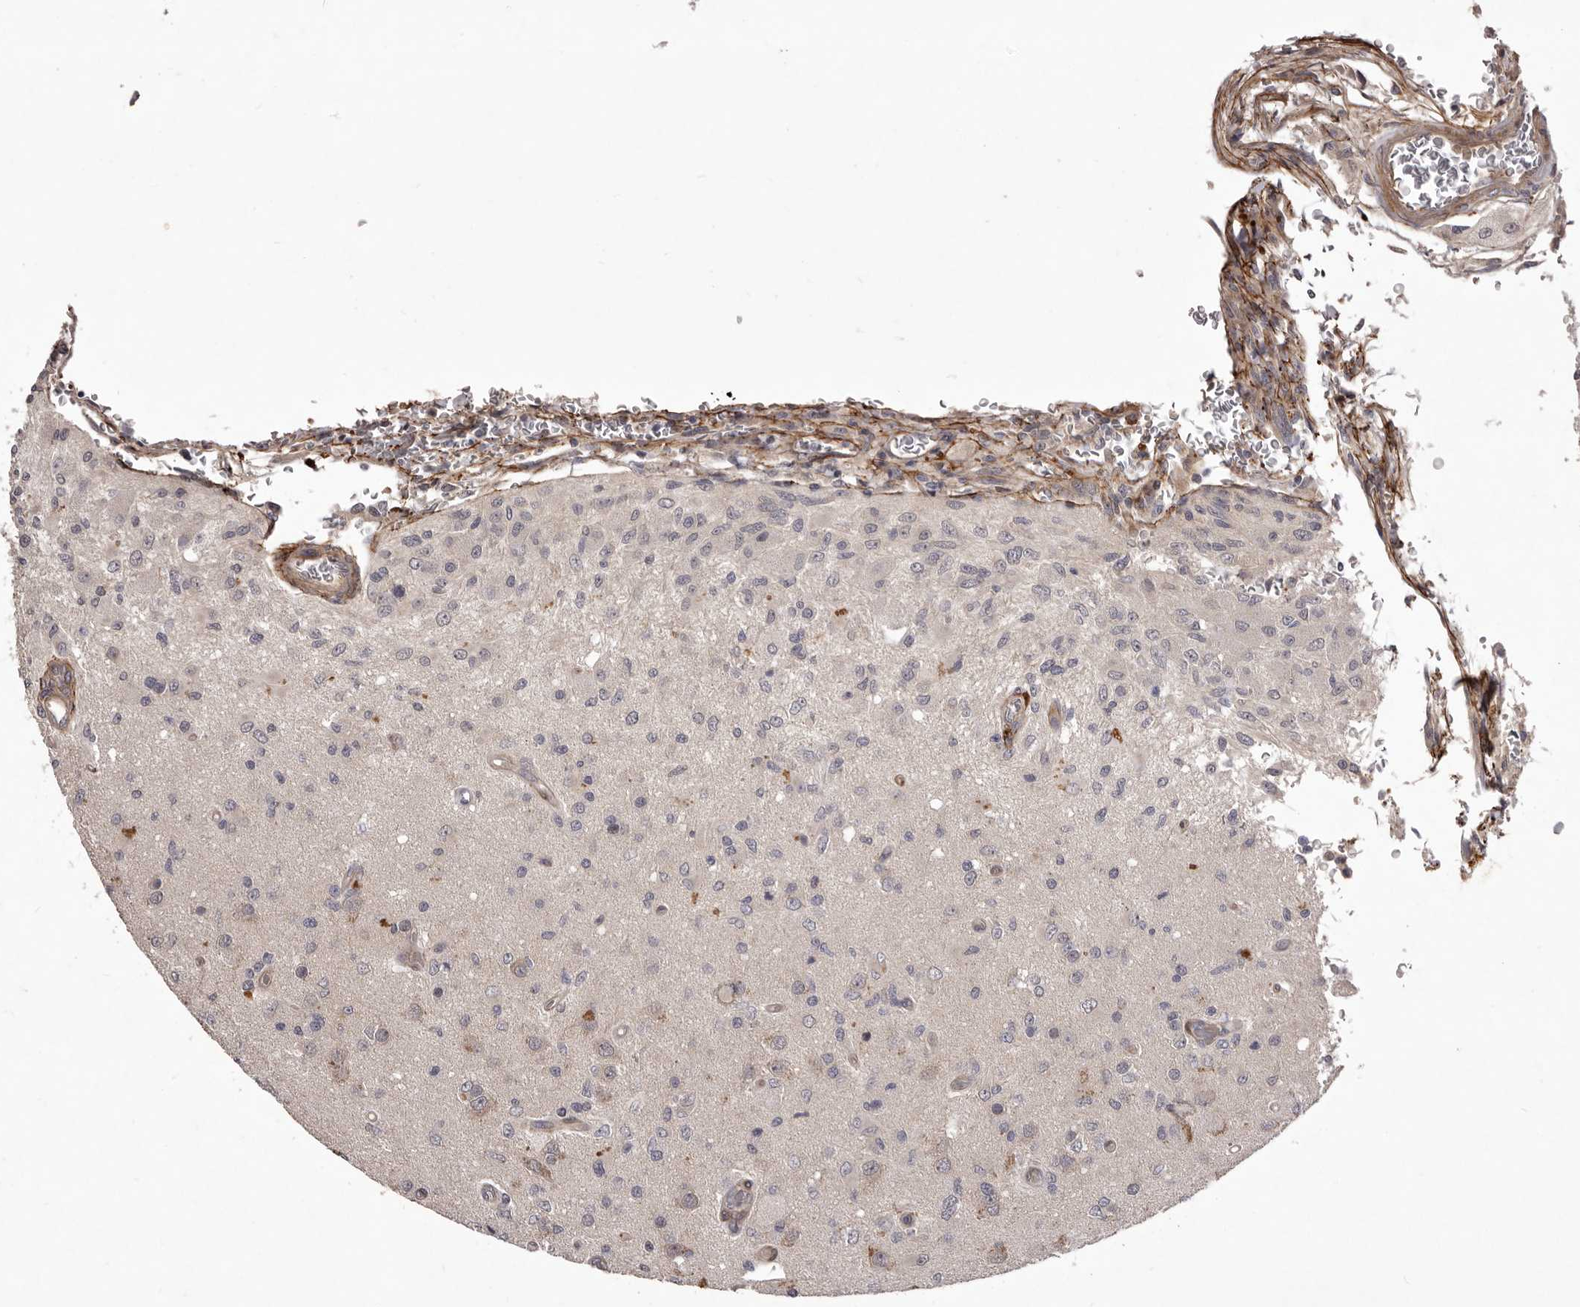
{"staining": {"intensity": "negative", "quantity": "none", "location": "none"}, "tissue": "glioma", "cell_type": "Tumor cells", "image_type": "cancer", "snomed": [{"axis": "morphology", "description": "Normal tissue, NOS"}, {"axis": "morphology", "description": "Glioma, malignant, High grade"}, {"axis": "topography", "description": "Cerebral cortex"}], "caption": "High magnification brightfield microscopy of malignant glioma (high-grade) stained with DAB (brown) and counterstained with hematoxylin (blue): tumor cells show no significant positivity.", "gene": "HBS1L", "patient": {"sex": "male", "age": 77}}